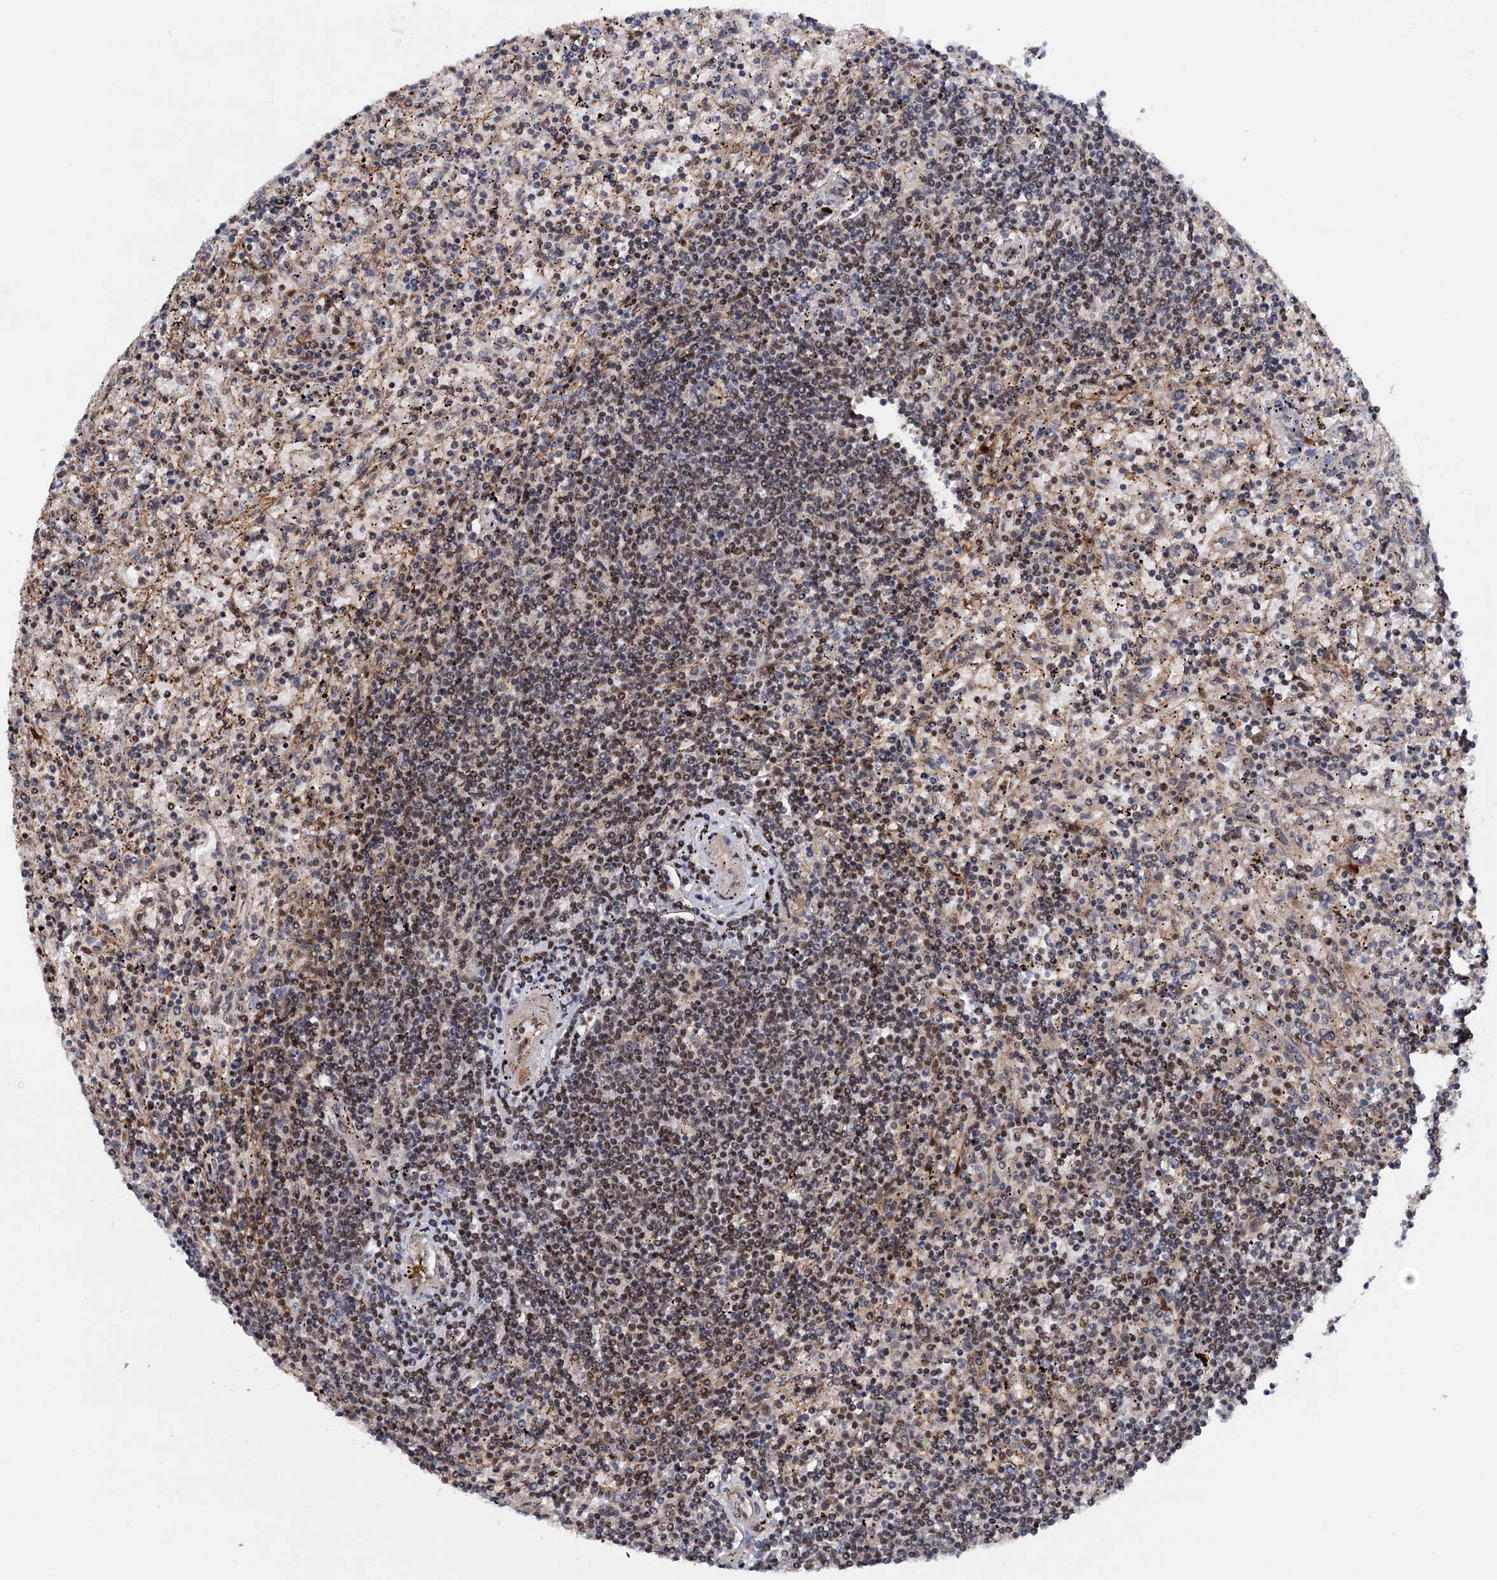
{"staining": {"intensity": "moderate", "quantity": "25%-75%", "location": "nuclear"}, "tissue": "lymphoma", "cell_type": "Tumor cells", "image_type": "cancer", "snomed": [{"axis": "morphology", "description": "Malignant lymphoma, non-Hodgkin's type, Low grade"}, {"axis": "topography", "description": "Spleen"}], "caption": "Immunohistochemical staining of human lymphoma exhibits medium levels of moderate nuclear expression in approximately 25%-75% of tumor cells.", "gene": "TBC1D12", "patient": {"sex": "male", "age": 76}}